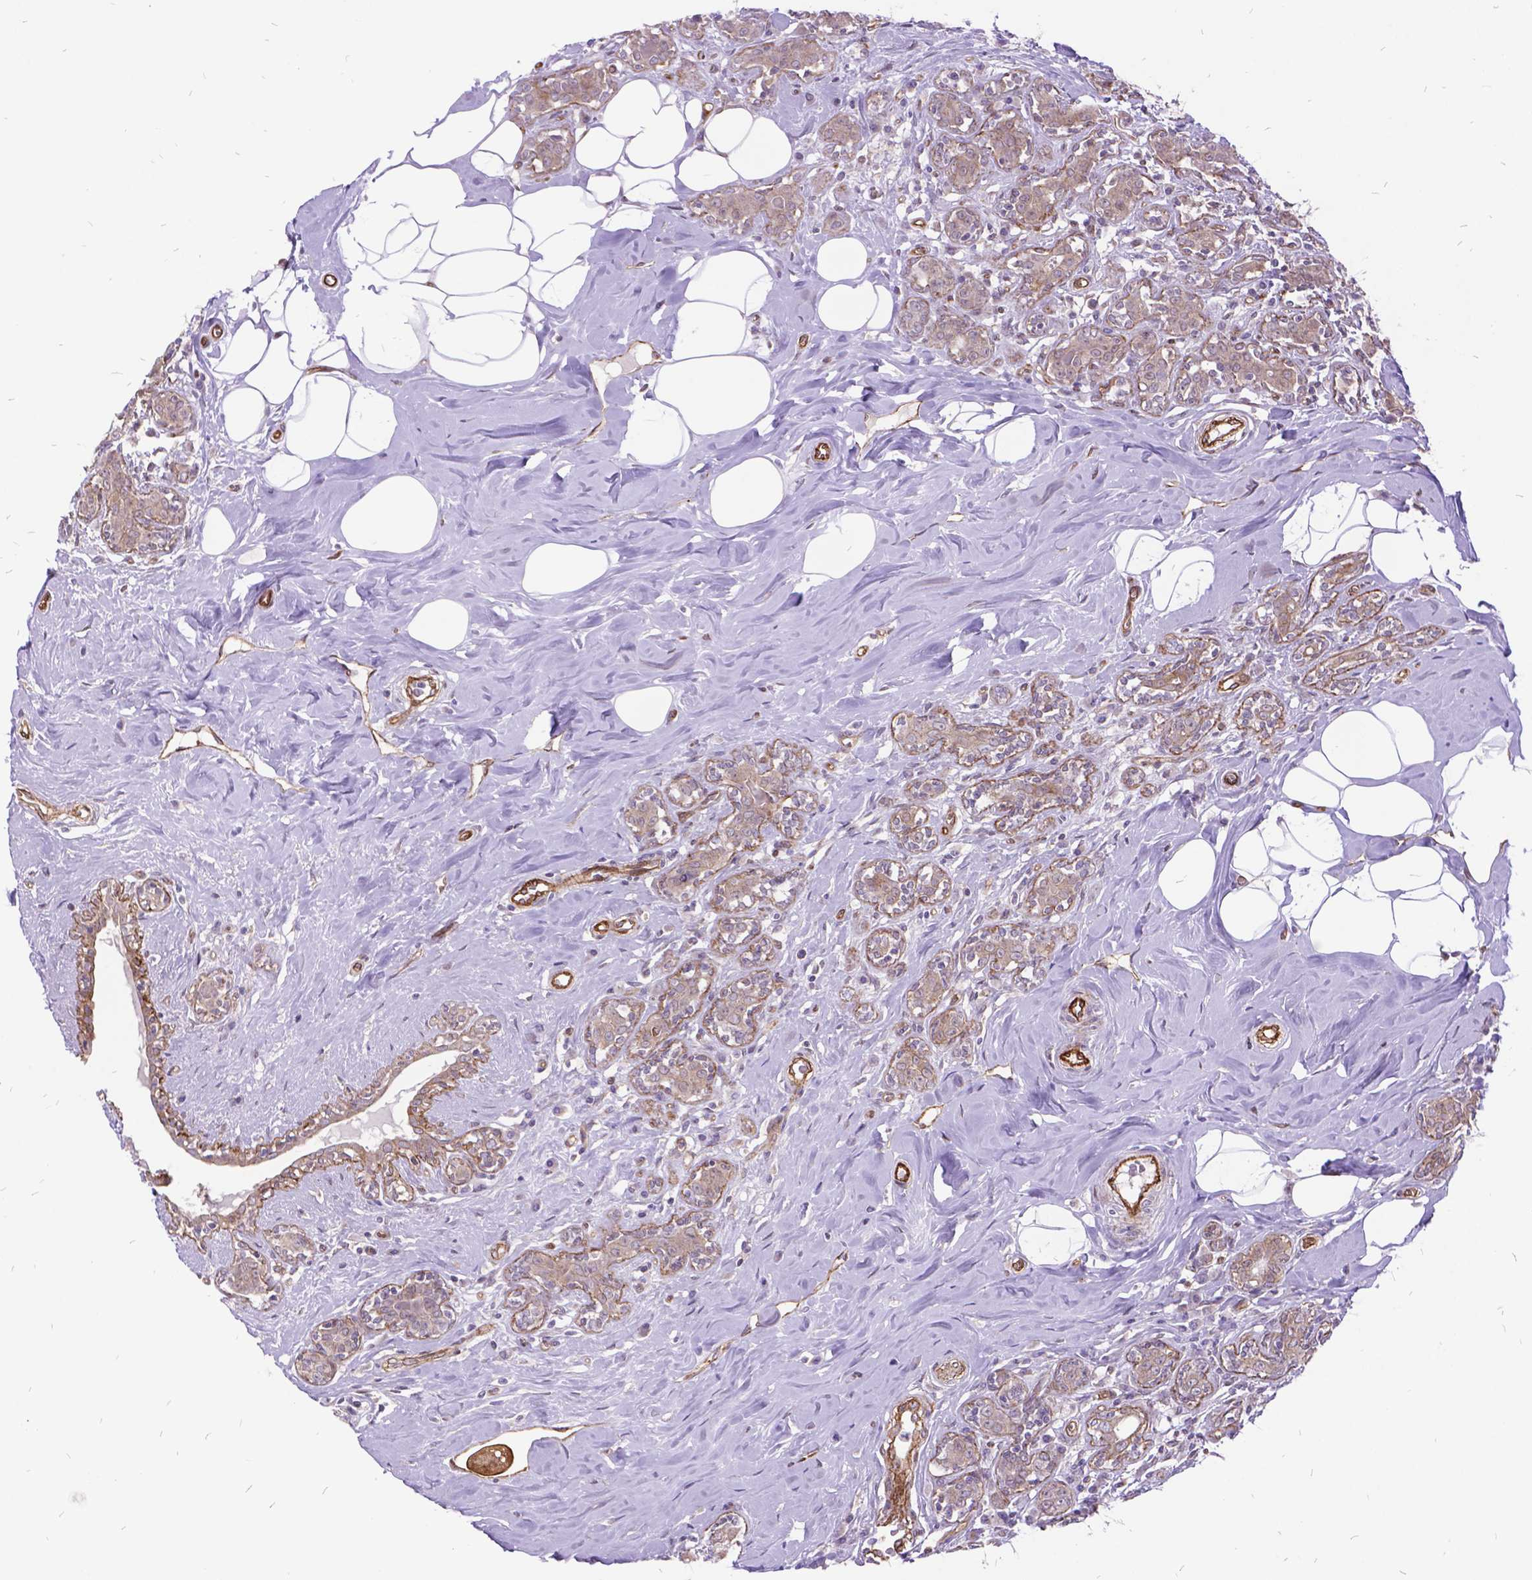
{"staining": {"intensity": "negative", "quantity": "none", "location": "none"}, "tissue": "breast cancer", "cell_type": "Tumor cells", "image_type": "cancer", "snomed": [{"axis": "morphology", "description": "Normal tissue, NOS"}, {"axis": "morphology", "description": "Duct carcinoma"}, {"axis": "topography", "description": "Breast"}], "caption": "Tumor cells are negative for protein expression in human breast cancer (invasive ductal carcinoma). (Immunohistochemistry, brightfield microscopy, high magnification).", "gene": "GRB7", "patient": {"sex": "female", "age": 43}}